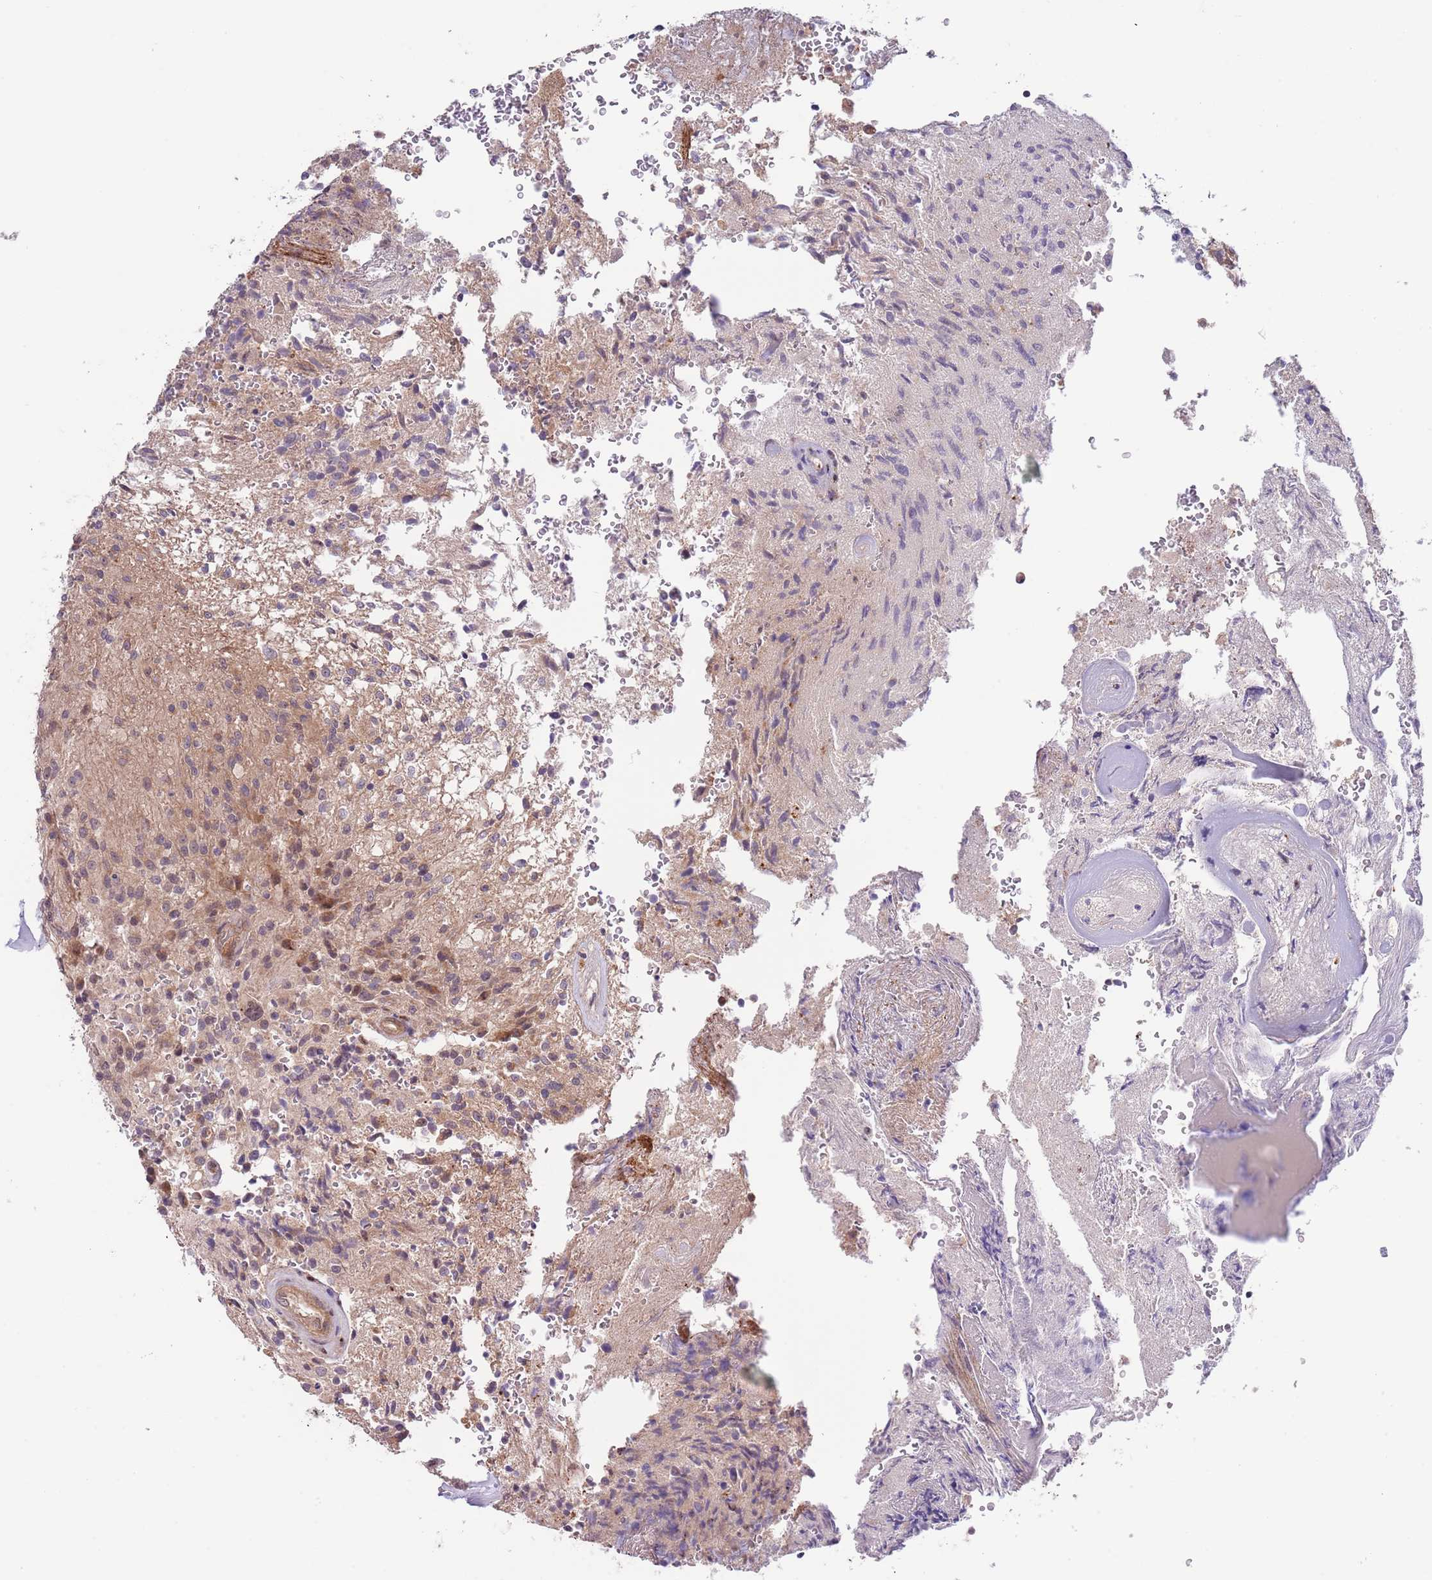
{"staining": {"intensity": "weak", "quantity": "25%-75%", "location": "cytoplasmic/membranous"}, "tissue": "glioma", "cell_type": "Tumor cells", "image_type": "cancer", "snomed": [{"axis": "morphology", "description": "Normal tissue, NOS"}, {"axis": "morphology", "description": "Glioma, malignant, High grade"}, {"axis": "topography", "description": "Cerebral cortex"}], "caption": "Protein analysis of glioma tissue shows weak cytoplasmic/membranous positivity in approximately 25%-75% of tumor cells. The protein of interest is stained brown, and the nuclei are stained in blue (DAB (3,3'-diaminobenzidine) IHC with brightfield microscopy, high magnification).", "gene": "PRR16", "patient": {"sex": "male", "age": 56}}